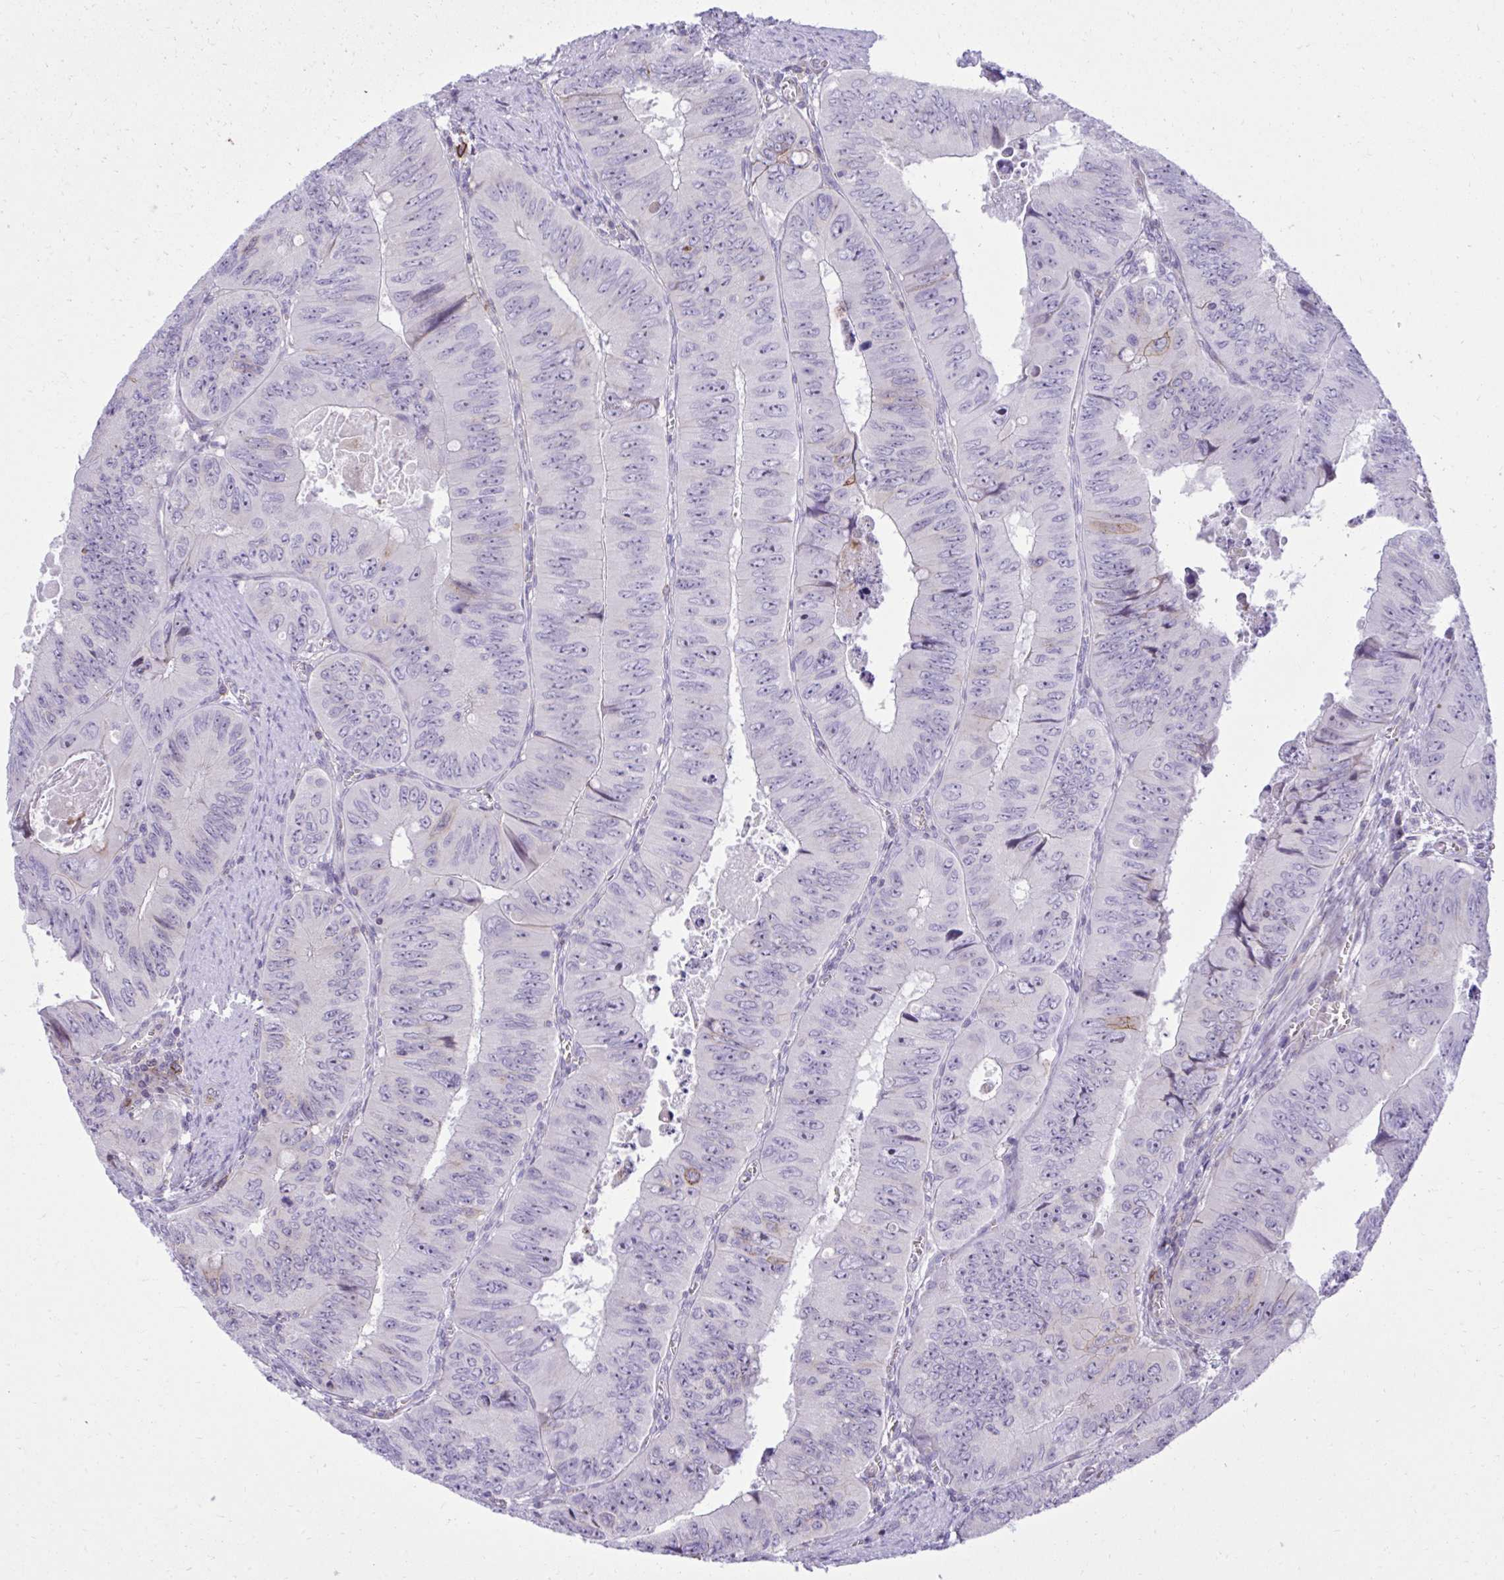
{"staining": {"intensity": "negative", "quantity": "none", "location": "none"}, "tissue": "colorectal cancer", "cell_type": "Tumor cells", "image_type": "cancer", "snomed": [{"axis": "morphology", "description": "Adenocarcinoma, NOS"}, {"axis": "topography", "description": "Colon"}], "caption": "Tumor cells are negative for protein expression in human colorectal cancer (adenocarcinoma).", "gene": "PITPNM3", "patient": {"sex": "female", "age": 84}}